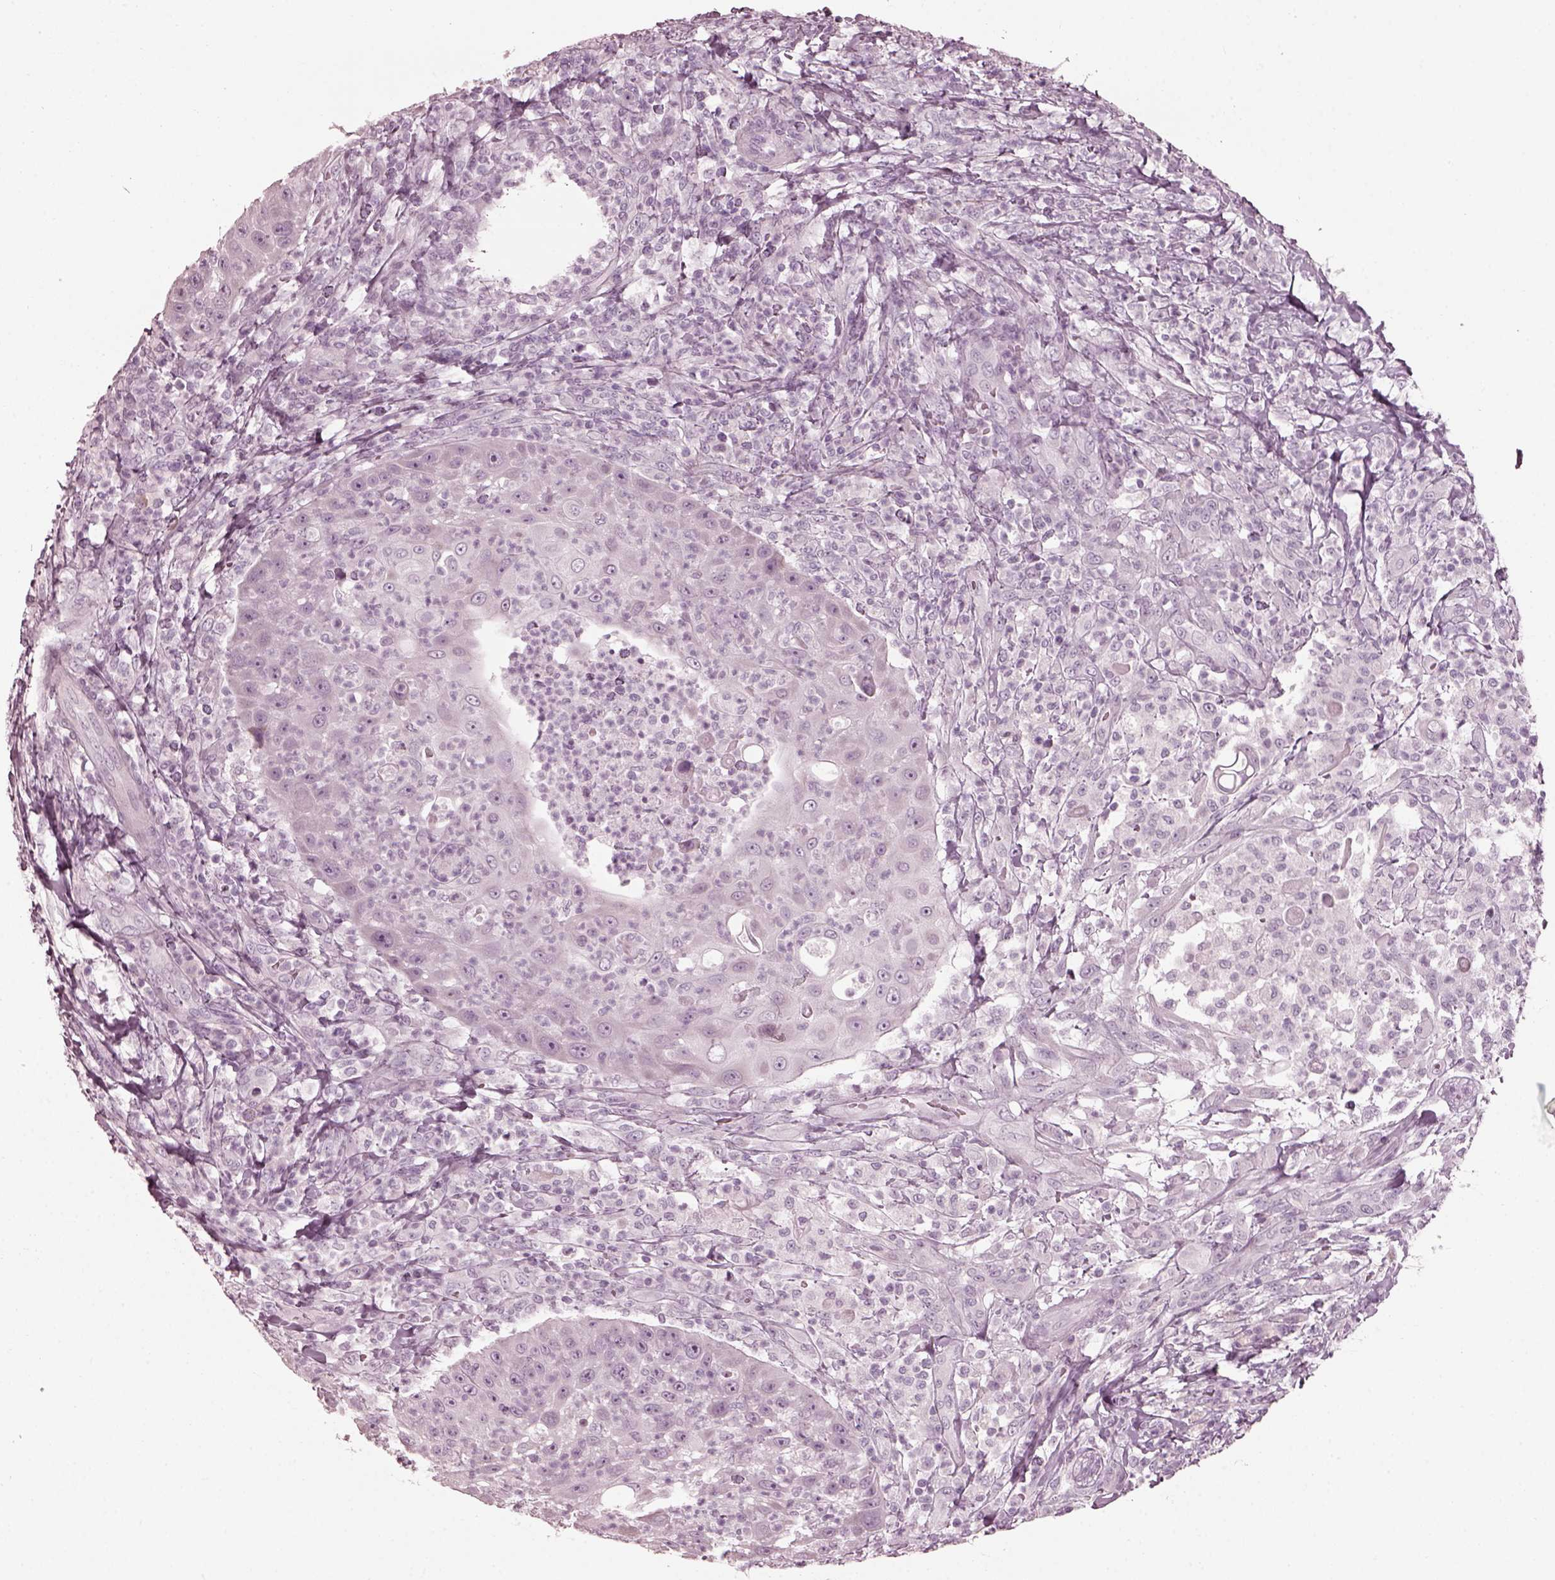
{"staining": {"intensity": "negative", "quantity": "none", "location": "none"}, "tissue": "head and neck cancer", "cell_type": "Tumor cells", "image_type": "cancer", "snomed": [{"axis": "morphology", "description": "Squamous cell carcinoma, NOS"}, {"axis": "topography", "description": "Head-Neck"}], "caption": "A micrograph of human head and neck cancer (squamous cell carcinoma) is negative for staining in tumor cells.", "gene": "SAXO2", "patient": {"sex": "male", "age": 69}}